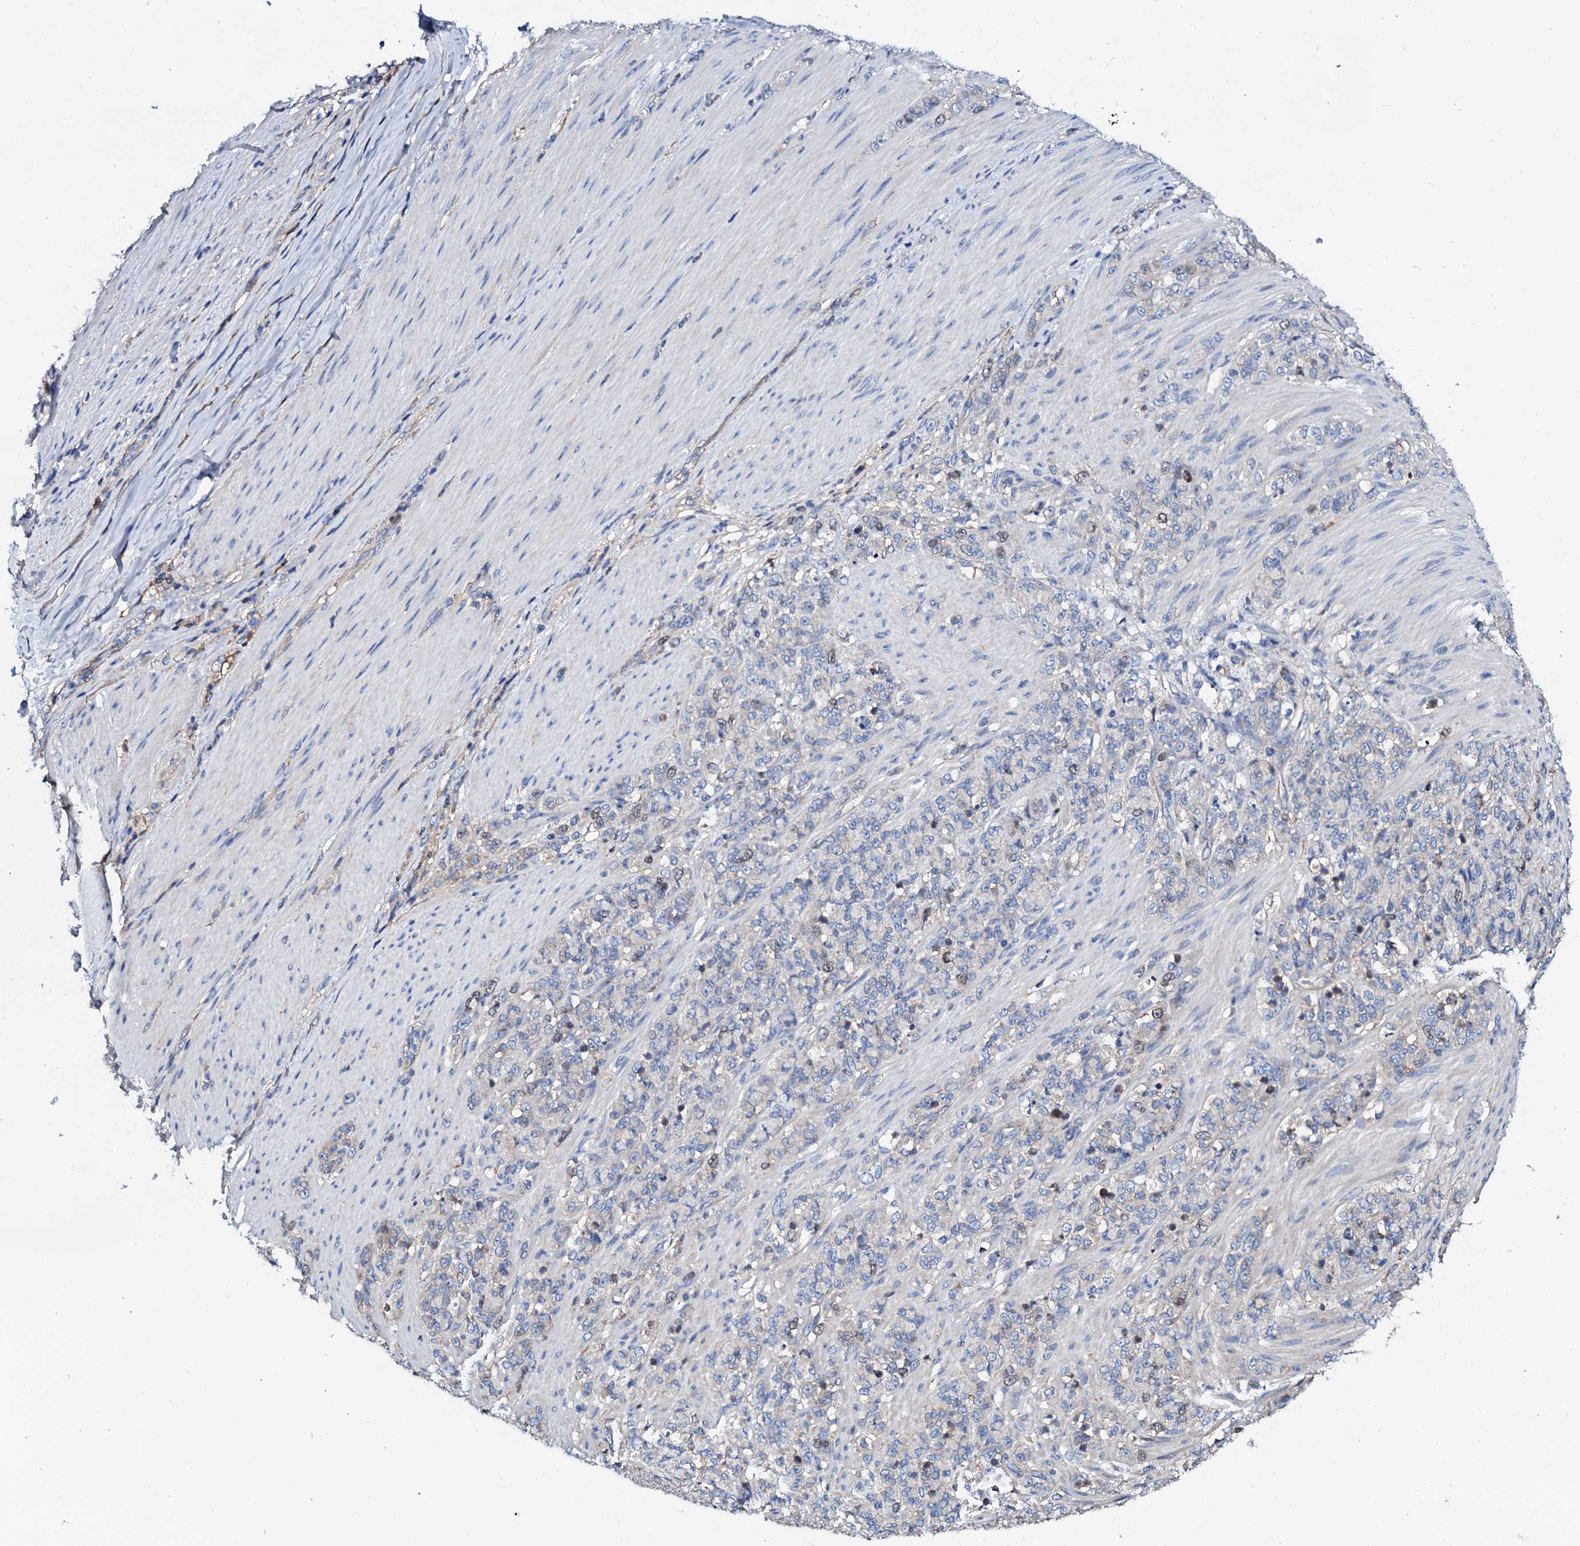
{"staining": {"intensity": "negative", "quantity": "none", "location": "none"}, "tissue": "stomach cancer", "cell_type": "Tumor cells", "image_type": "cancer", "snomed": [{"axis": "morphology", "description": "Adenocarcinoma, NOS"}, {"axis": "topography", "description": "Stomach"}], "caption": "Photomicrograph shows no protein staining in tumor cells of stomach cancer (adenocarcinoma) tissue. Nuclei are stained in blue.", "gene": "CSKMT", "patient": {"sex": "female", "age": 79}}